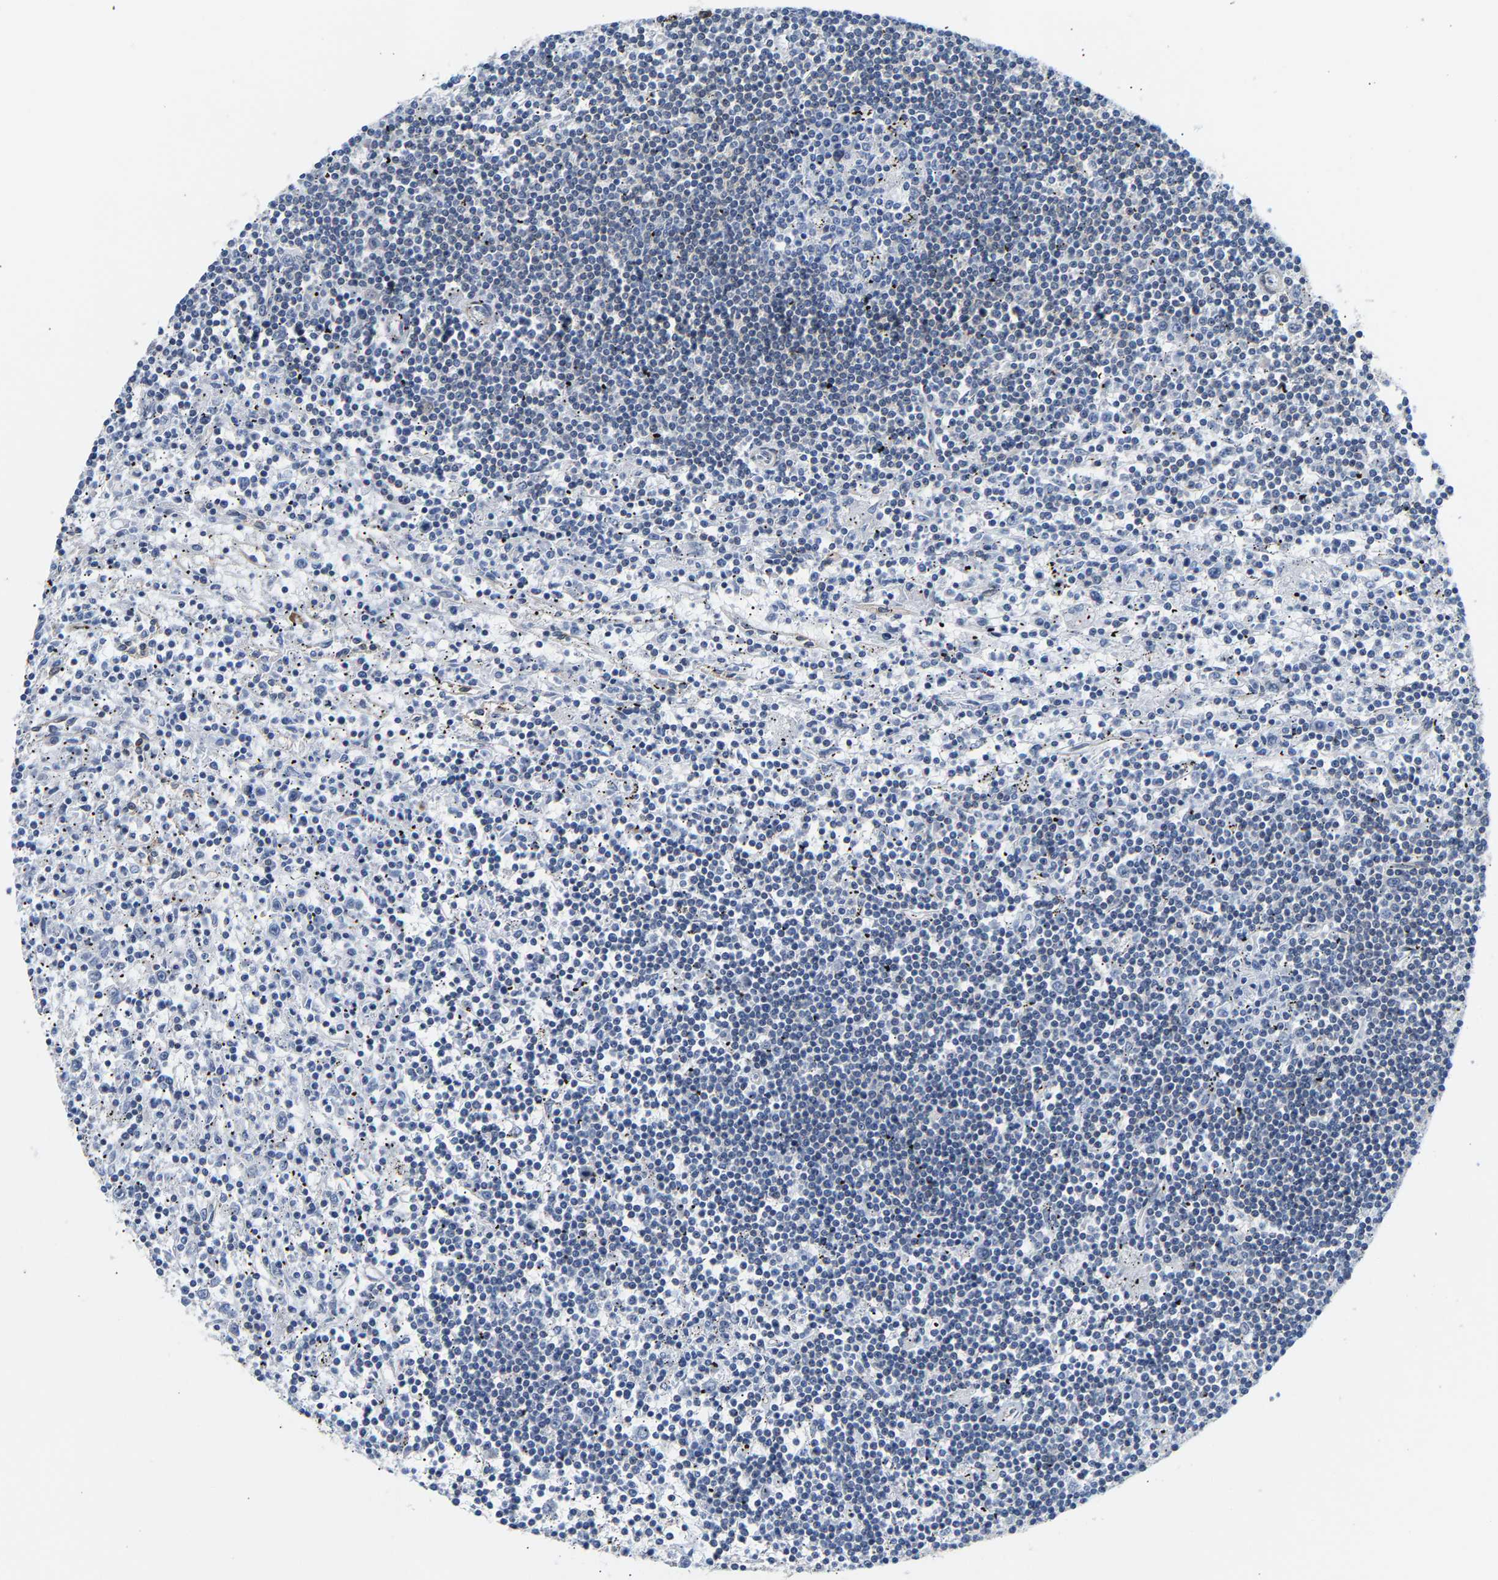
{"staining": {"intensity": "negative", "quantity": "none", "location": "none"}, "tissue": "lymphoma", "cell_type": "Tumor cells", "image_type": "cancer", "snomed": [{"axis": "morphology", "description": "Malignant lymphoma, non-Hodgkin's type, Low grade"}, {"axis": "topography", "description": "Spleen"}], "caption": "Immunohistochemistry of human lymphoma displays no positivity in tumor cells.", "gene": "PAWR", "patient": {"sex": "male", "age": 76}}